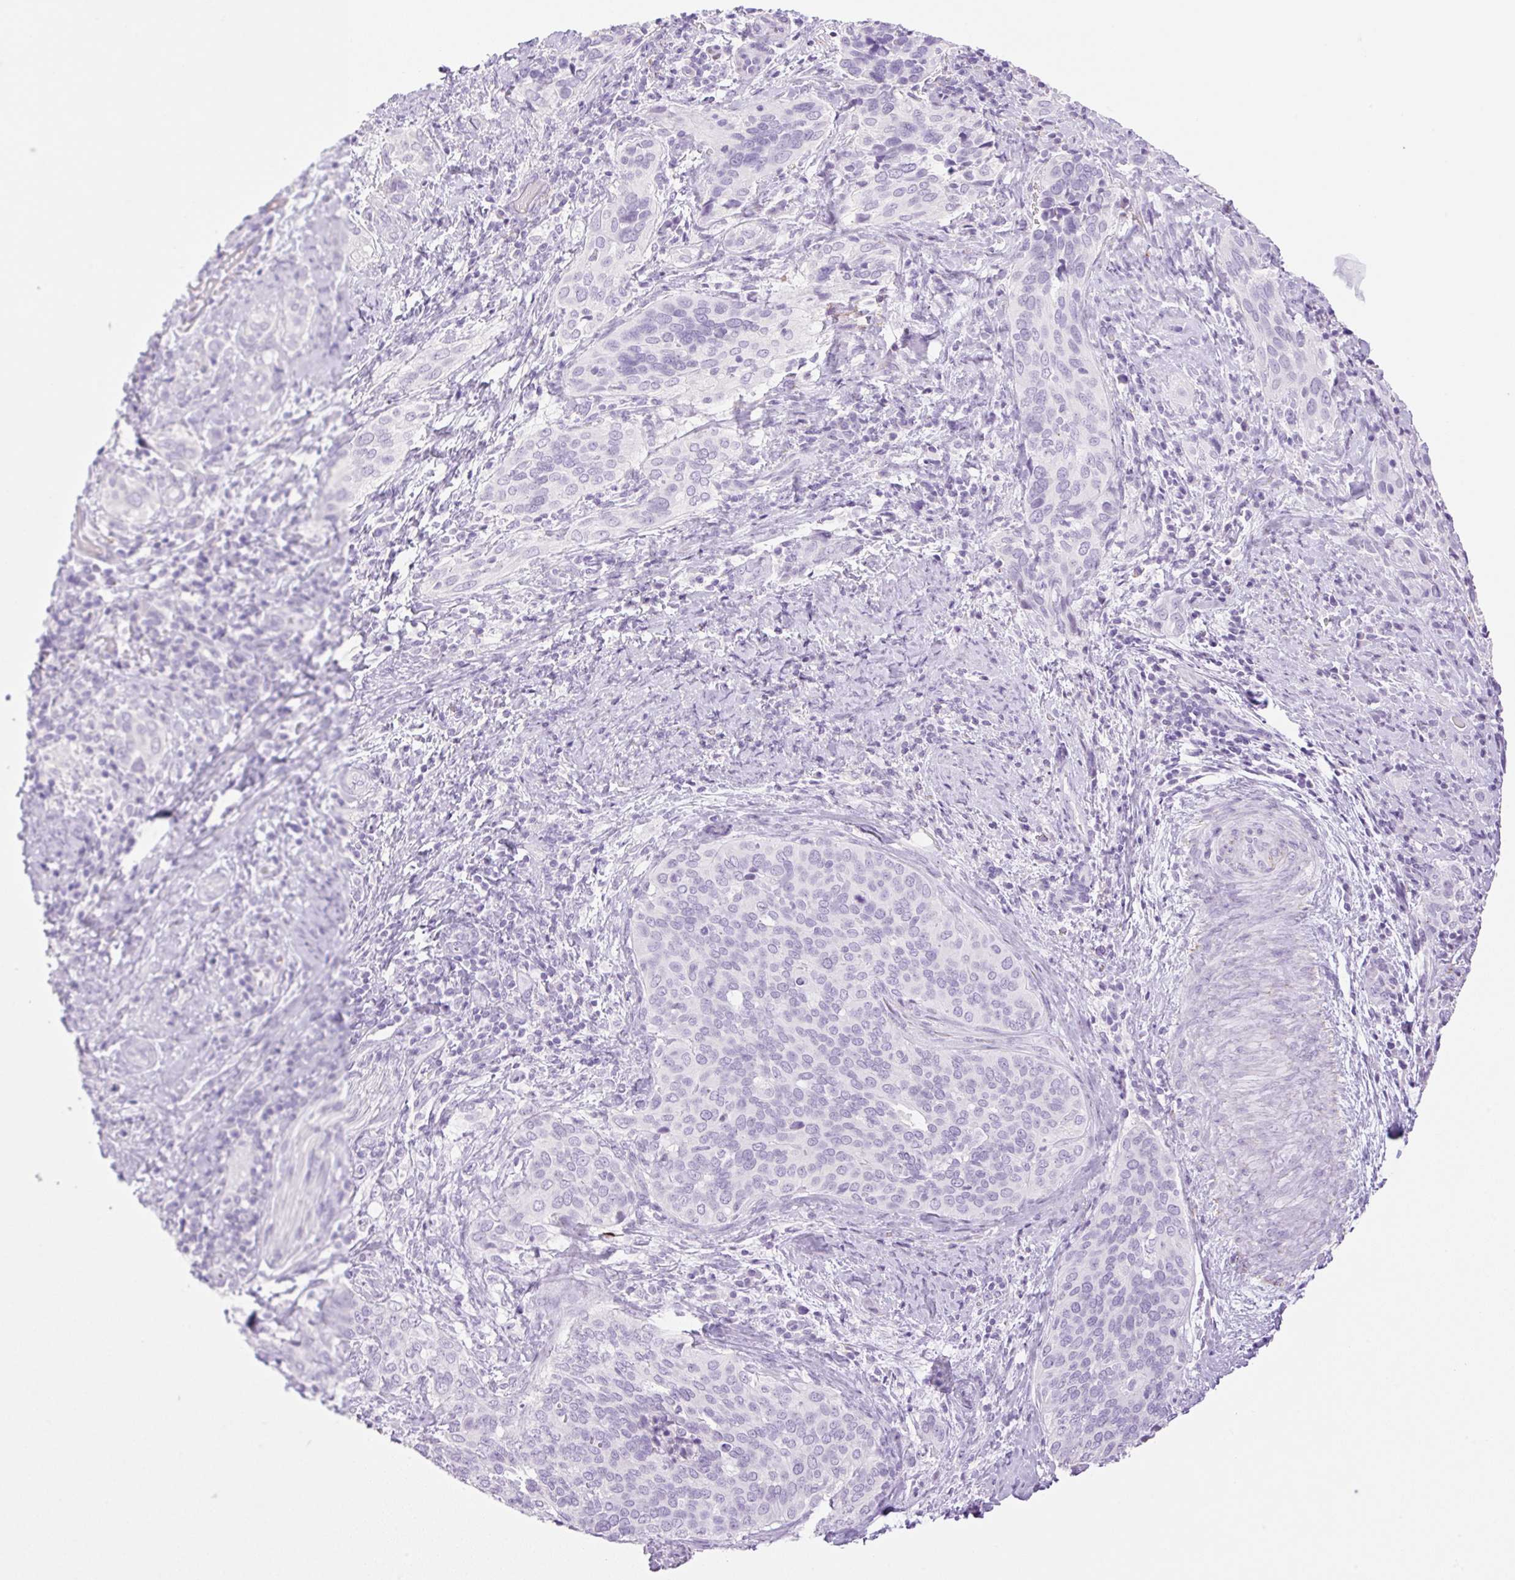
{"staining": {"intensity": "negative", "quantity": "none", "location": "none"}, "tissue": "cervical cancer", "cell_type": "Tumor cells", "image_type": "cancer", "snomed": [{"axis": "morphology", "description": "Squamous cell carcinoma, NOS"}, {"axis": "topography", "description": "Cervix"}], "caption": "Tumor cells show no significant expression in cervical squamous cell carcinoma.", "gene": "SP140L", "patient": {"sex": "female", "age": 38}}